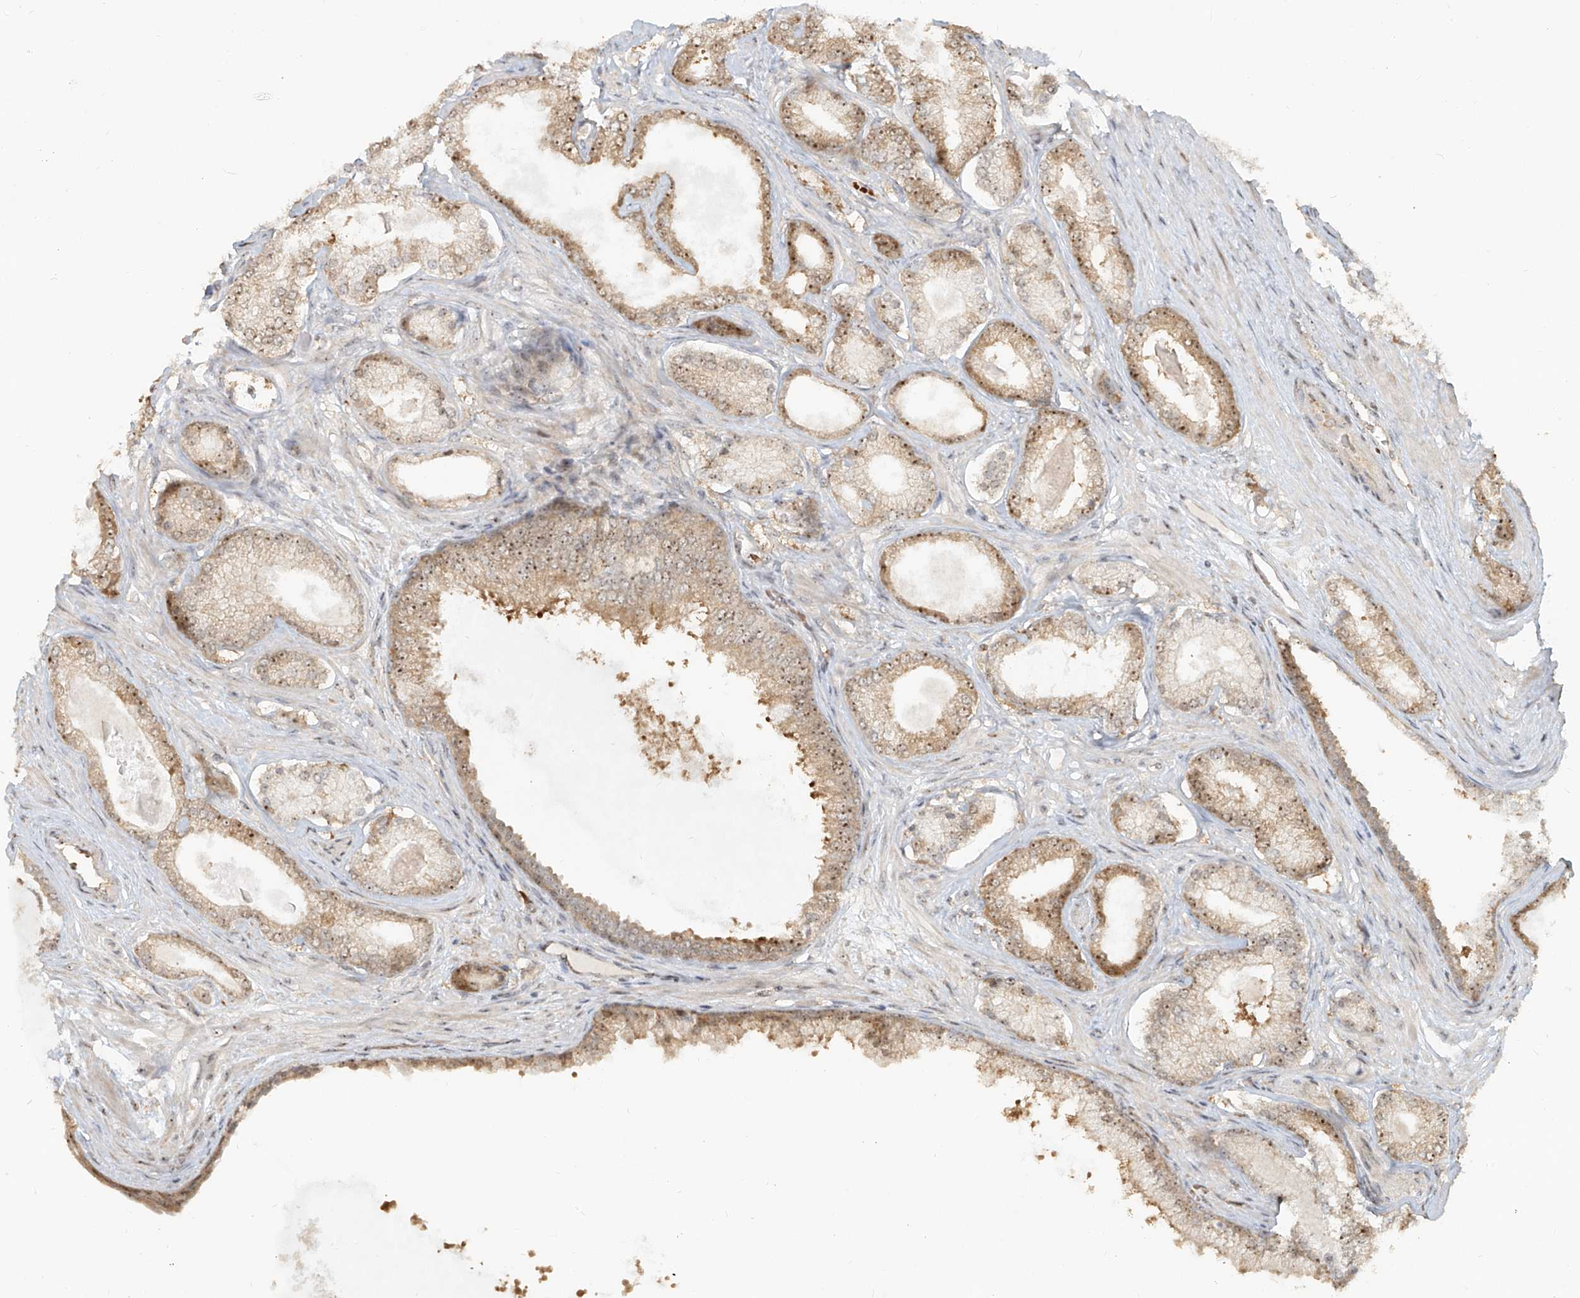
{"staining": {"intensity": "moderate", "quantity": ">75%", "location": "cytoplasmic/membranous,nuclear"}, "tissue": "prostate cancer", "cell_type": "Tumor cells", "image_type": "cancer", "snomed": [{"axis": "morphology", "description": "Adenocarcinoma, Low grade"}, {"axis": "topography", "description": "Prostate"}], "caption": "This is a histology image of immunohistochemistry staining of adenocarcinoma (low-grade) (prostate), which shows moderate positivity in the cytoplasmic/membranous and nuclear of tumor cells.", "gene": "BYSL", "patient": {"sex": "male", "age": 70}}